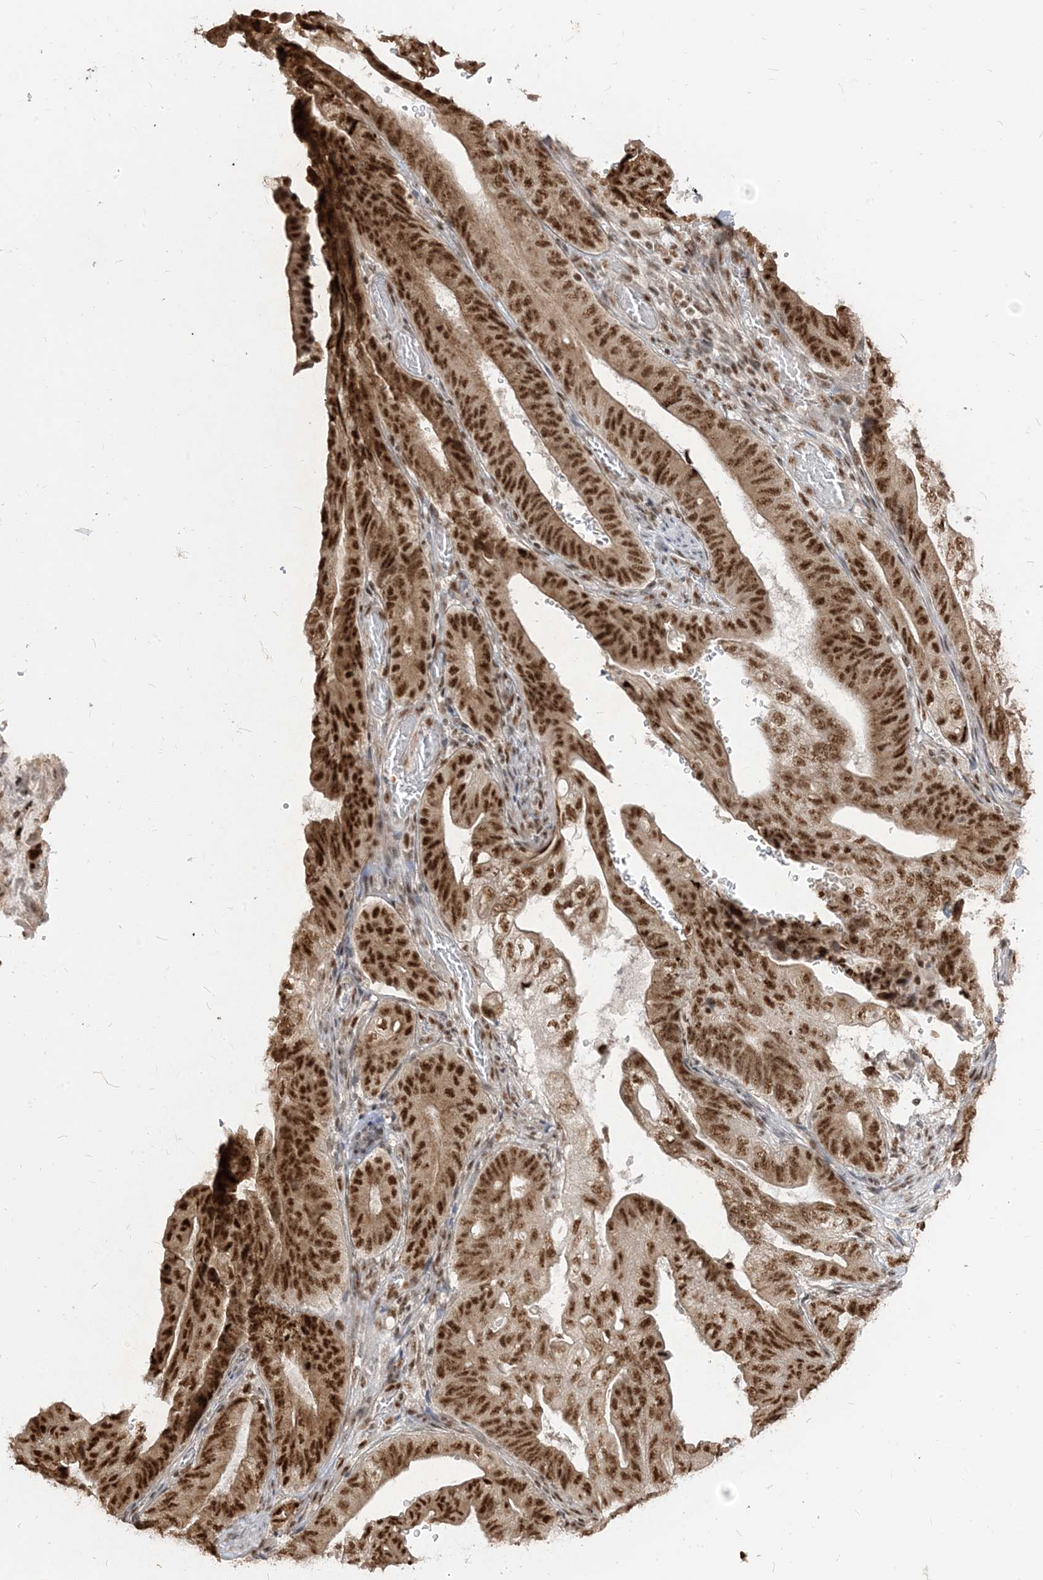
{"staining": {"intensity": "strong", "quantity": ">75%", "location": "nuclear"}, "tissue": "stomach cancer", "cell_type": "Tumor cells", "image_type": "cancer", "snomed": [{"axis": "morphology", "description": "Adenocarcinoma, NOS"}, {"axis": "topography", "description": "Stomach"}], "caption": "An IHC image of tumor tissue is shown. Protein staining in brown labels strong nuclear positivity in stomach cancer within tumor cells. (brown staining indicates protein expression, while blue staining denotes nuclei).", "gene": "ARGLU1", "patient": {"sex": "female", "age": 73}}